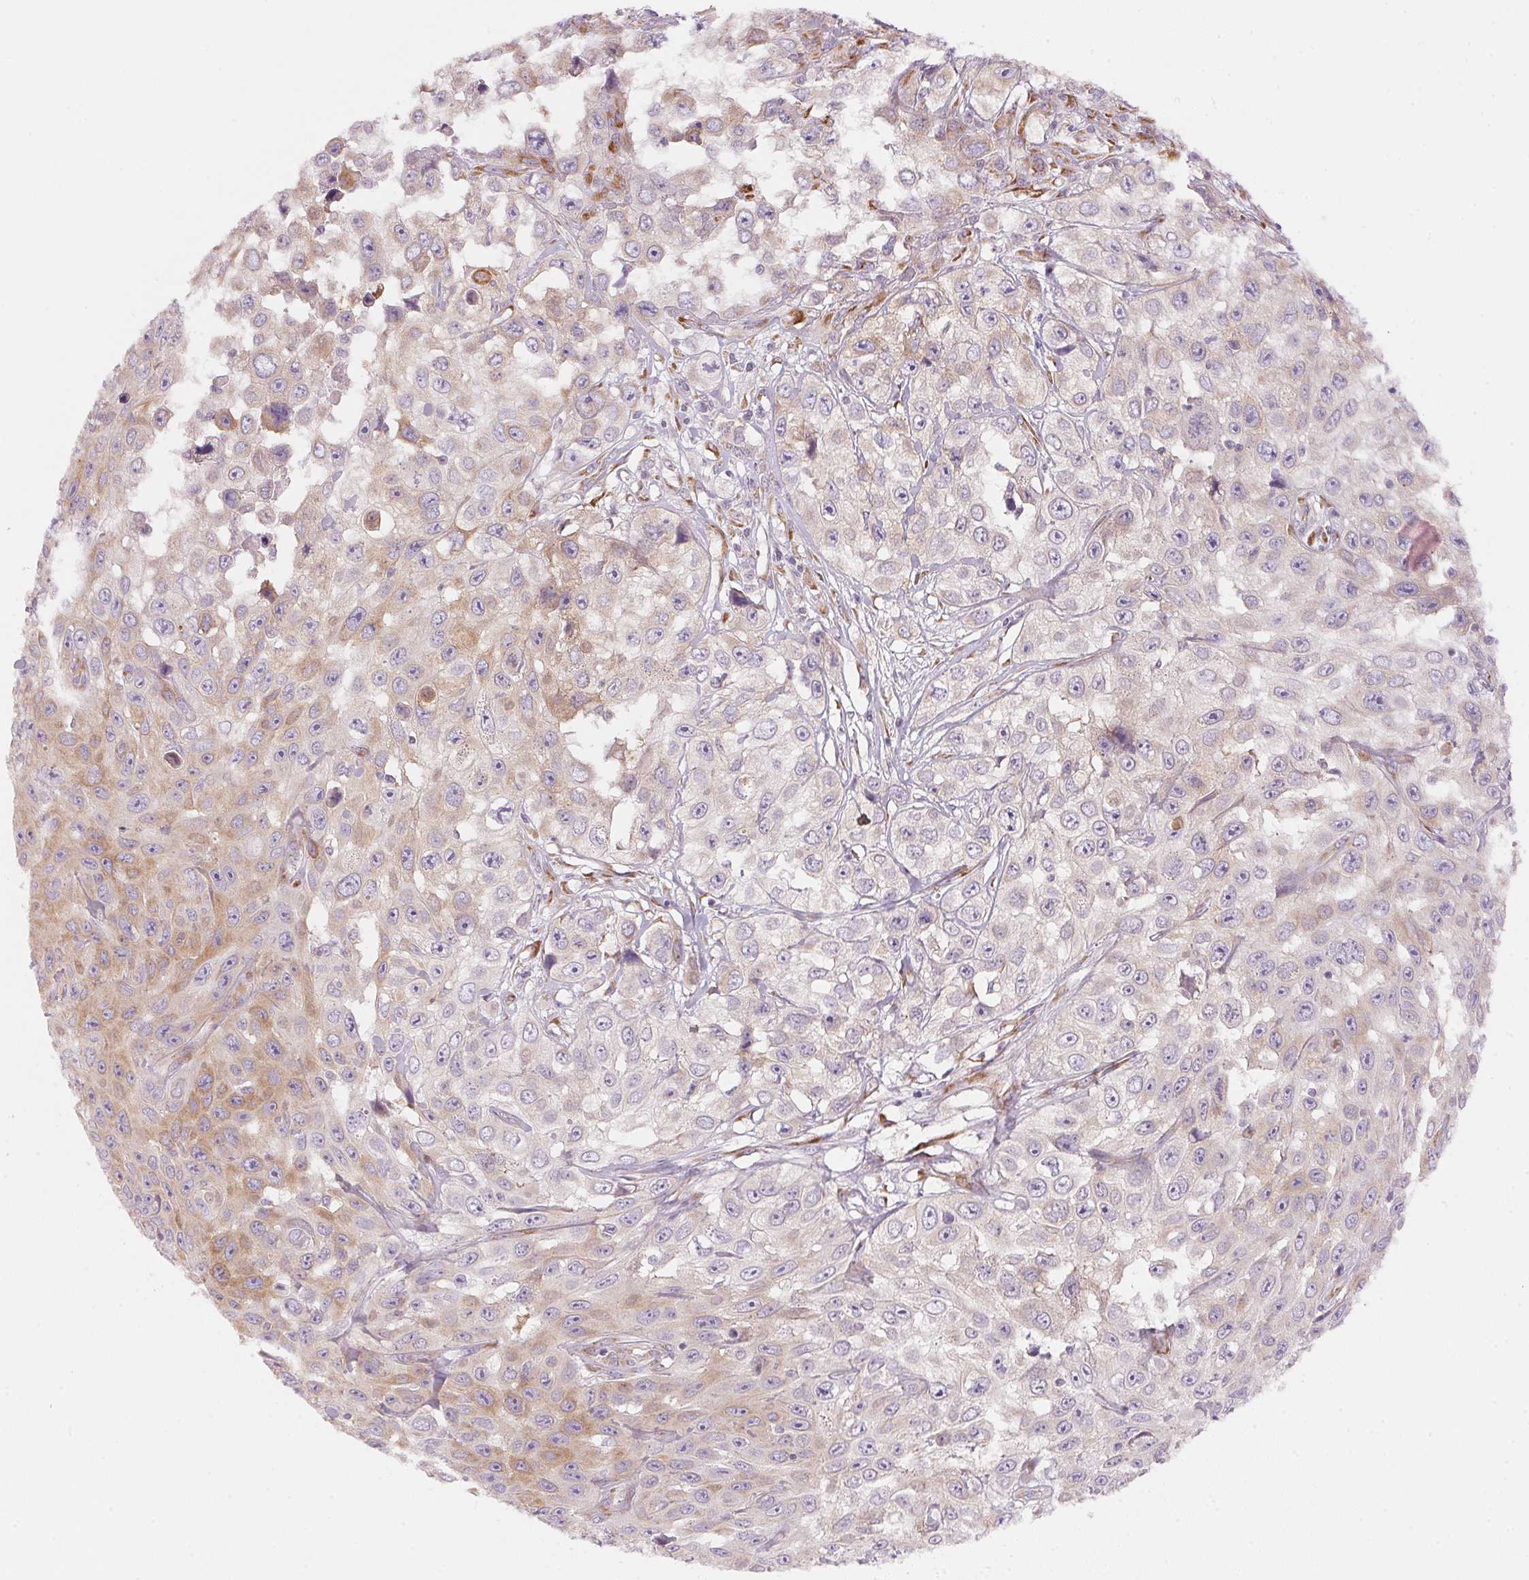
{"staining": {"intensity": "weak", "quantity": "25%-75%", "location": "cytoplasmic/membranous"}, "tissue": "skin cancer", "cell_type": "Tumor cells", "image_type": "cancer", "snomed": [{"axis": "morphology", "description": "Squamous cell carcinoma, NOS"}, {"axis": "topography", "description": "Skin"}], "caption": "Skin cancer (squamous cell carcinoma) stained with DAB immunohistochemistry shows low levels of weak cytoplasmic/membranous positivity in approximately 25%-75% of tumor cells. The protein of interest is shown in brown color, while the nuclei are stained blue.", "gene": "BLOC1S2", "patient": {"sex": "male", "age": 82}}